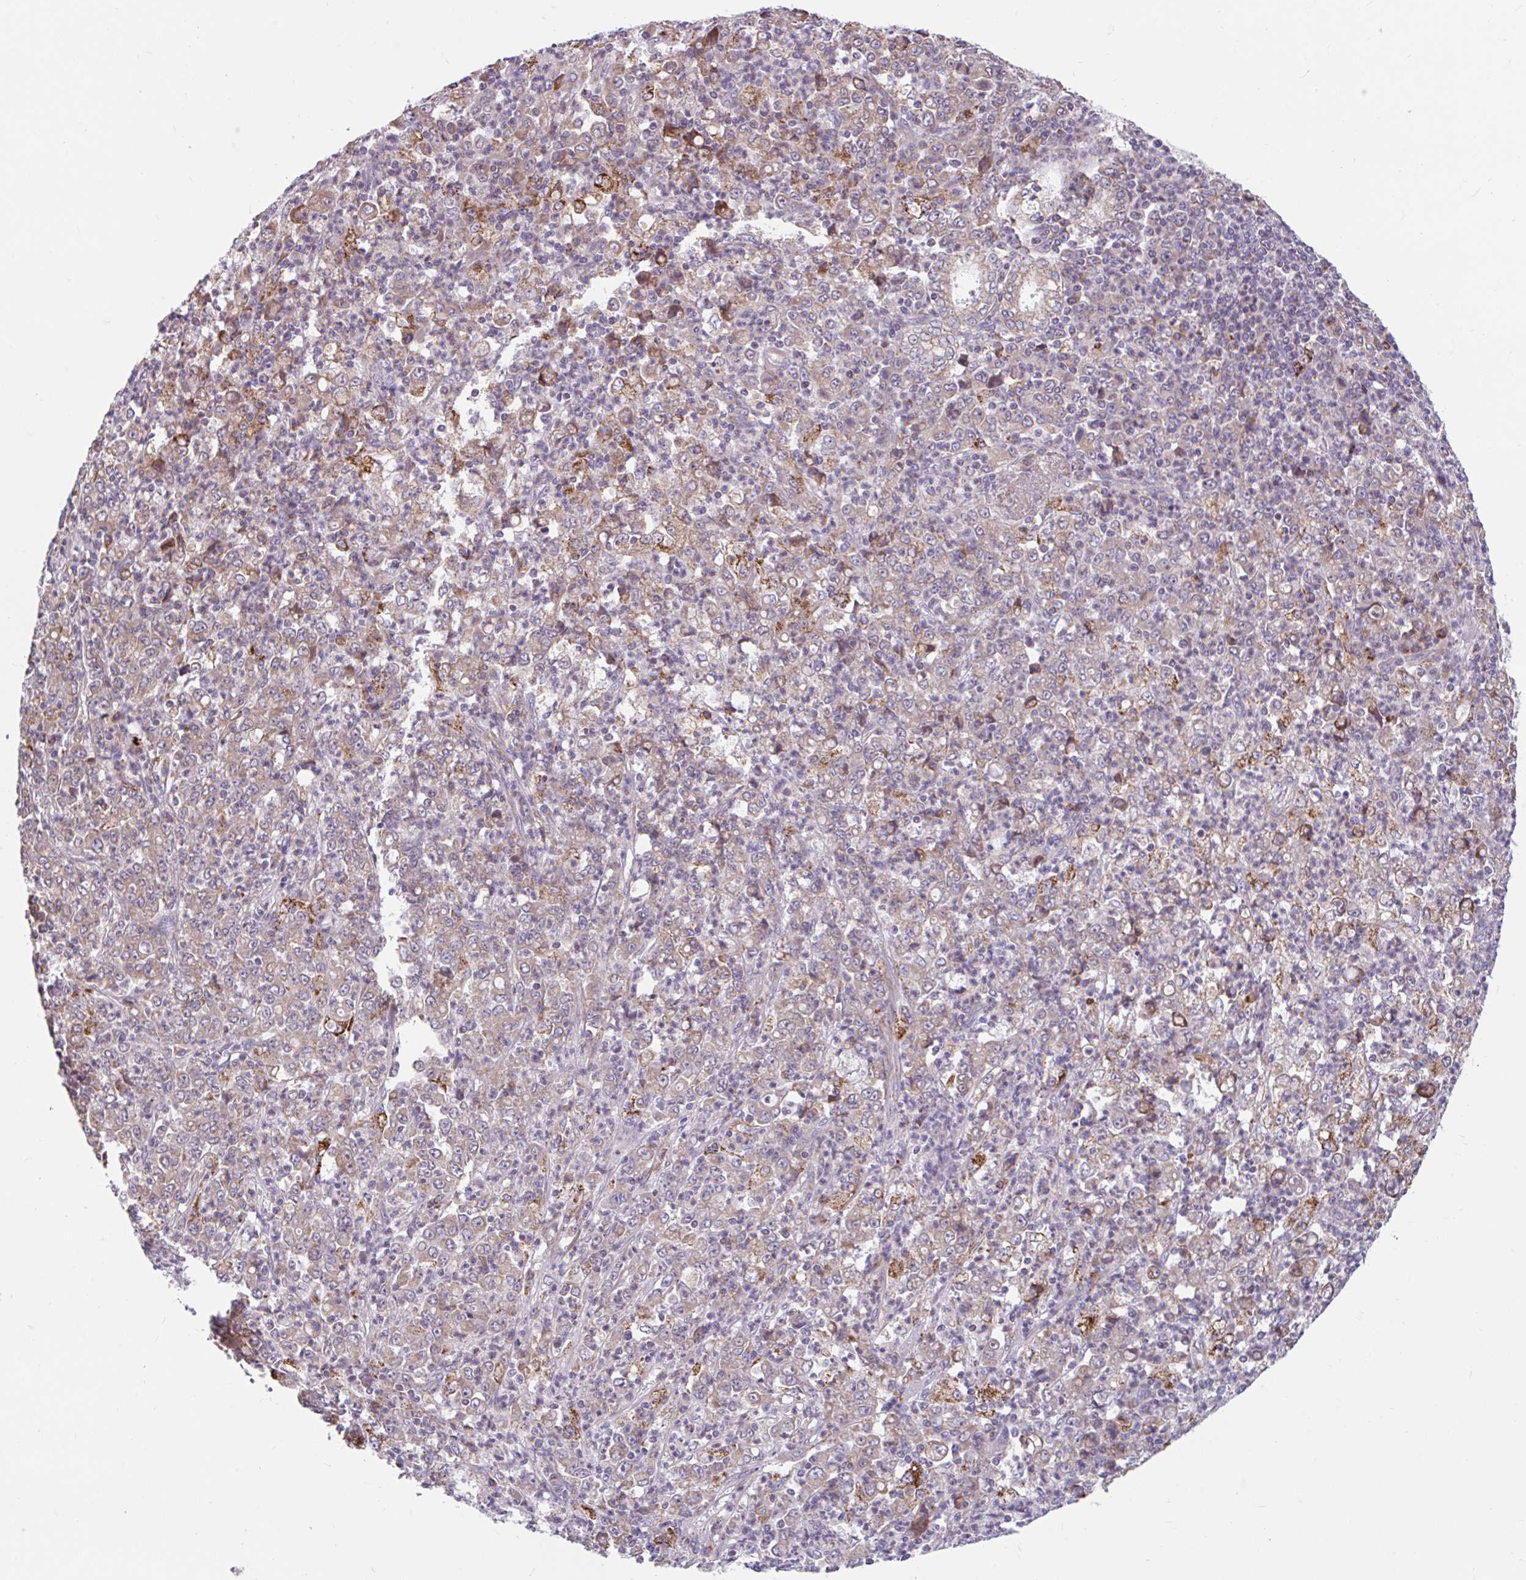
{"staining": {"intensity": "weak", "quantity": ">75%", "location": "cytoplasmic/membranous"}, "tissue": "stomach cancer", "cell_type": "Tumor cells", "image_type": "cancer", "snomed": [{"axis": "morphology", "description": "Adenocarcinoma, NOS"}, {"axis": "topography", "description": "Stomach, lower"}], "caption": "Stomach cancer (adenocarcinoma) stained for a protein shows weak cytoplasmic/membranous positivity in tumor cells. The protein is stained brown, and the nuclei are stained in blue (DAB (3,3'-diaminobenzidine) IHC with brightfield microscopy, high magnification).", "gene": "RALBP1", "patient": {"sex": "female", "age": 71}}